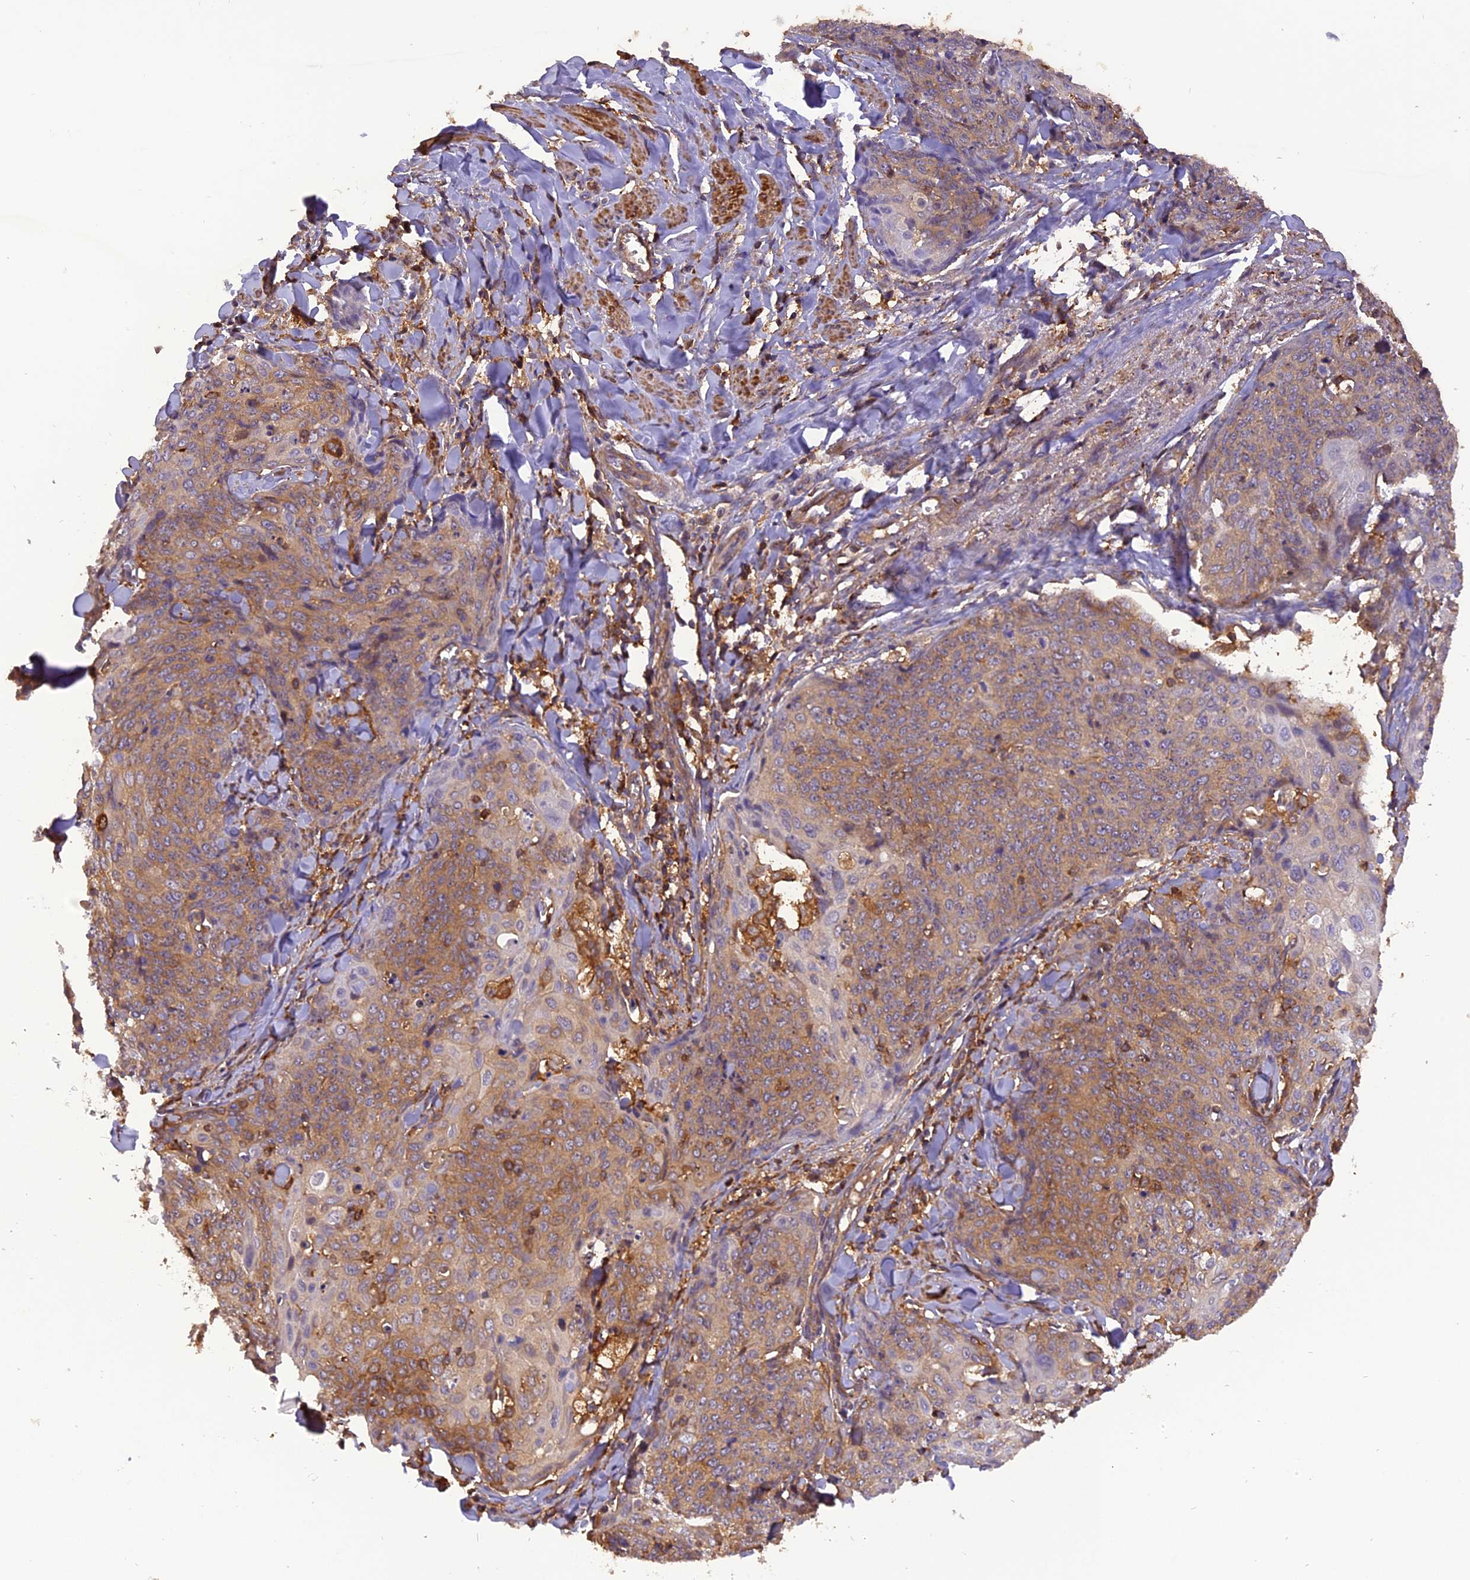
{"staining": {"intensity": "moderate", "quantity": "25%-75%", "location": "cytoplasmic/membranous"}, "tissue": "skin cancer", "cell_type": "Tumor cells", "image_type": "cancer", "snomed": [{"axis": "morphology", "description": "Squamous cell carcinoma, NOS"}, {"axis": "topography", "description": "Skin"}, {"axis": "topography", "description": "Vulva"}], "caption": "The histopathology image reveals immunohistochemical staining of skin squamous cell carcinoma. There is moderate cytoplasmic/membranous staining is appreciated in about 25%-75% of tumor cells.", "gene": "STOML1", "patient": {"sex": "female", "age": 85}}